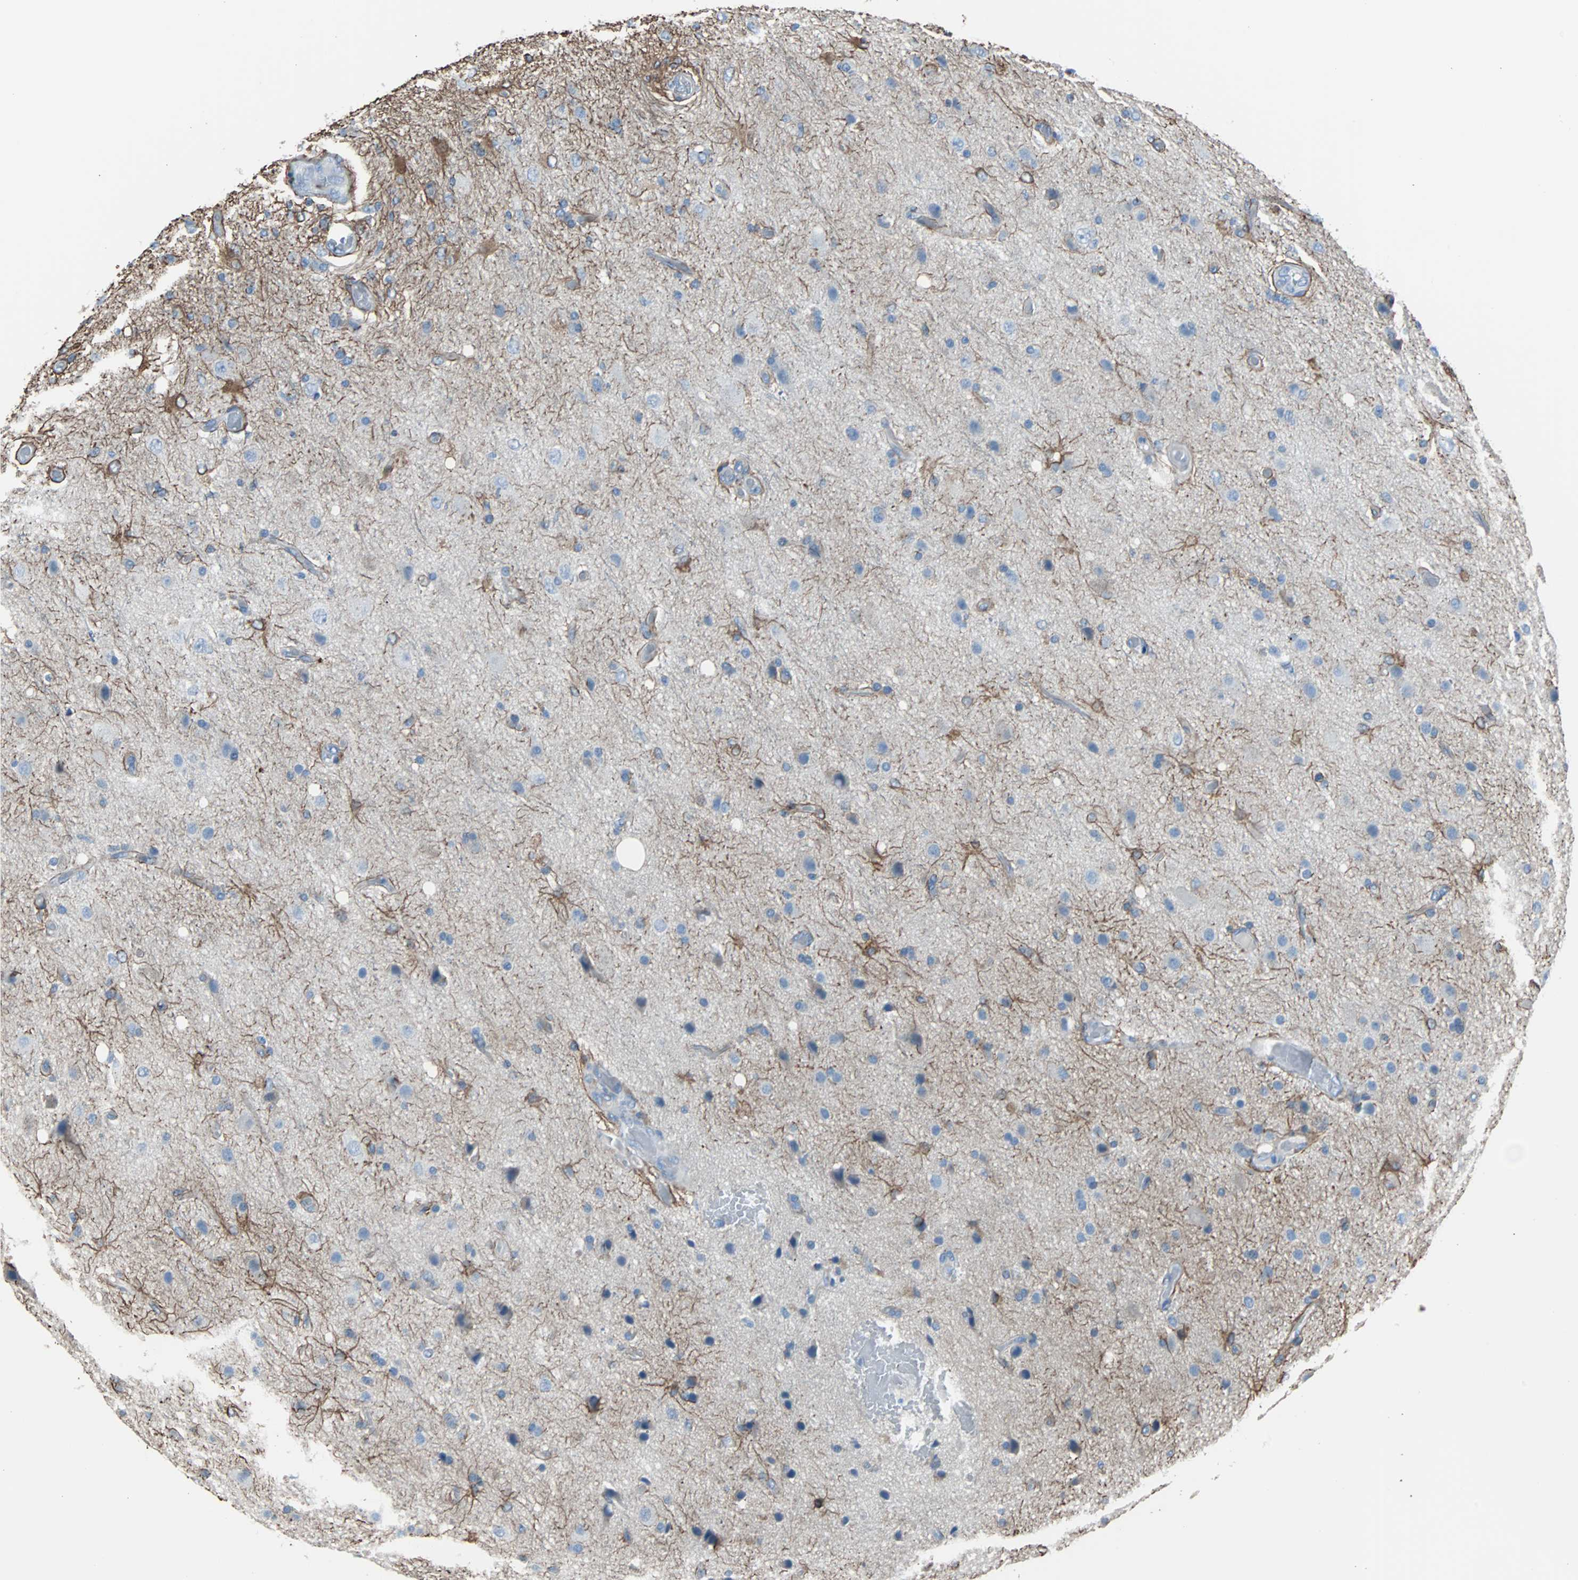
{"staining": {"intensity": "moderate", "quantity": "<25%", "location": "cytoplasmic/membranous"}, "tissue": "glioma", "cell_type": "Tumor cells", "image_type": "cancer", "snomed": [{"axis": "morphology", "description": "Normal tissue, NOS"}, {"axis": "morphology", "description": "Glioma, malignant, High grade"}, {"axis": "topography", "description": "Cerebral cortex"}], "caption": "This is an image of immunohistochemistry staining of malignant high-grade glioma, which shows moderate staining in the cytoplasmic/membranous of tumor cells.", "gene": "KRT7", "patient": {"sex": "male", "age": 77}}